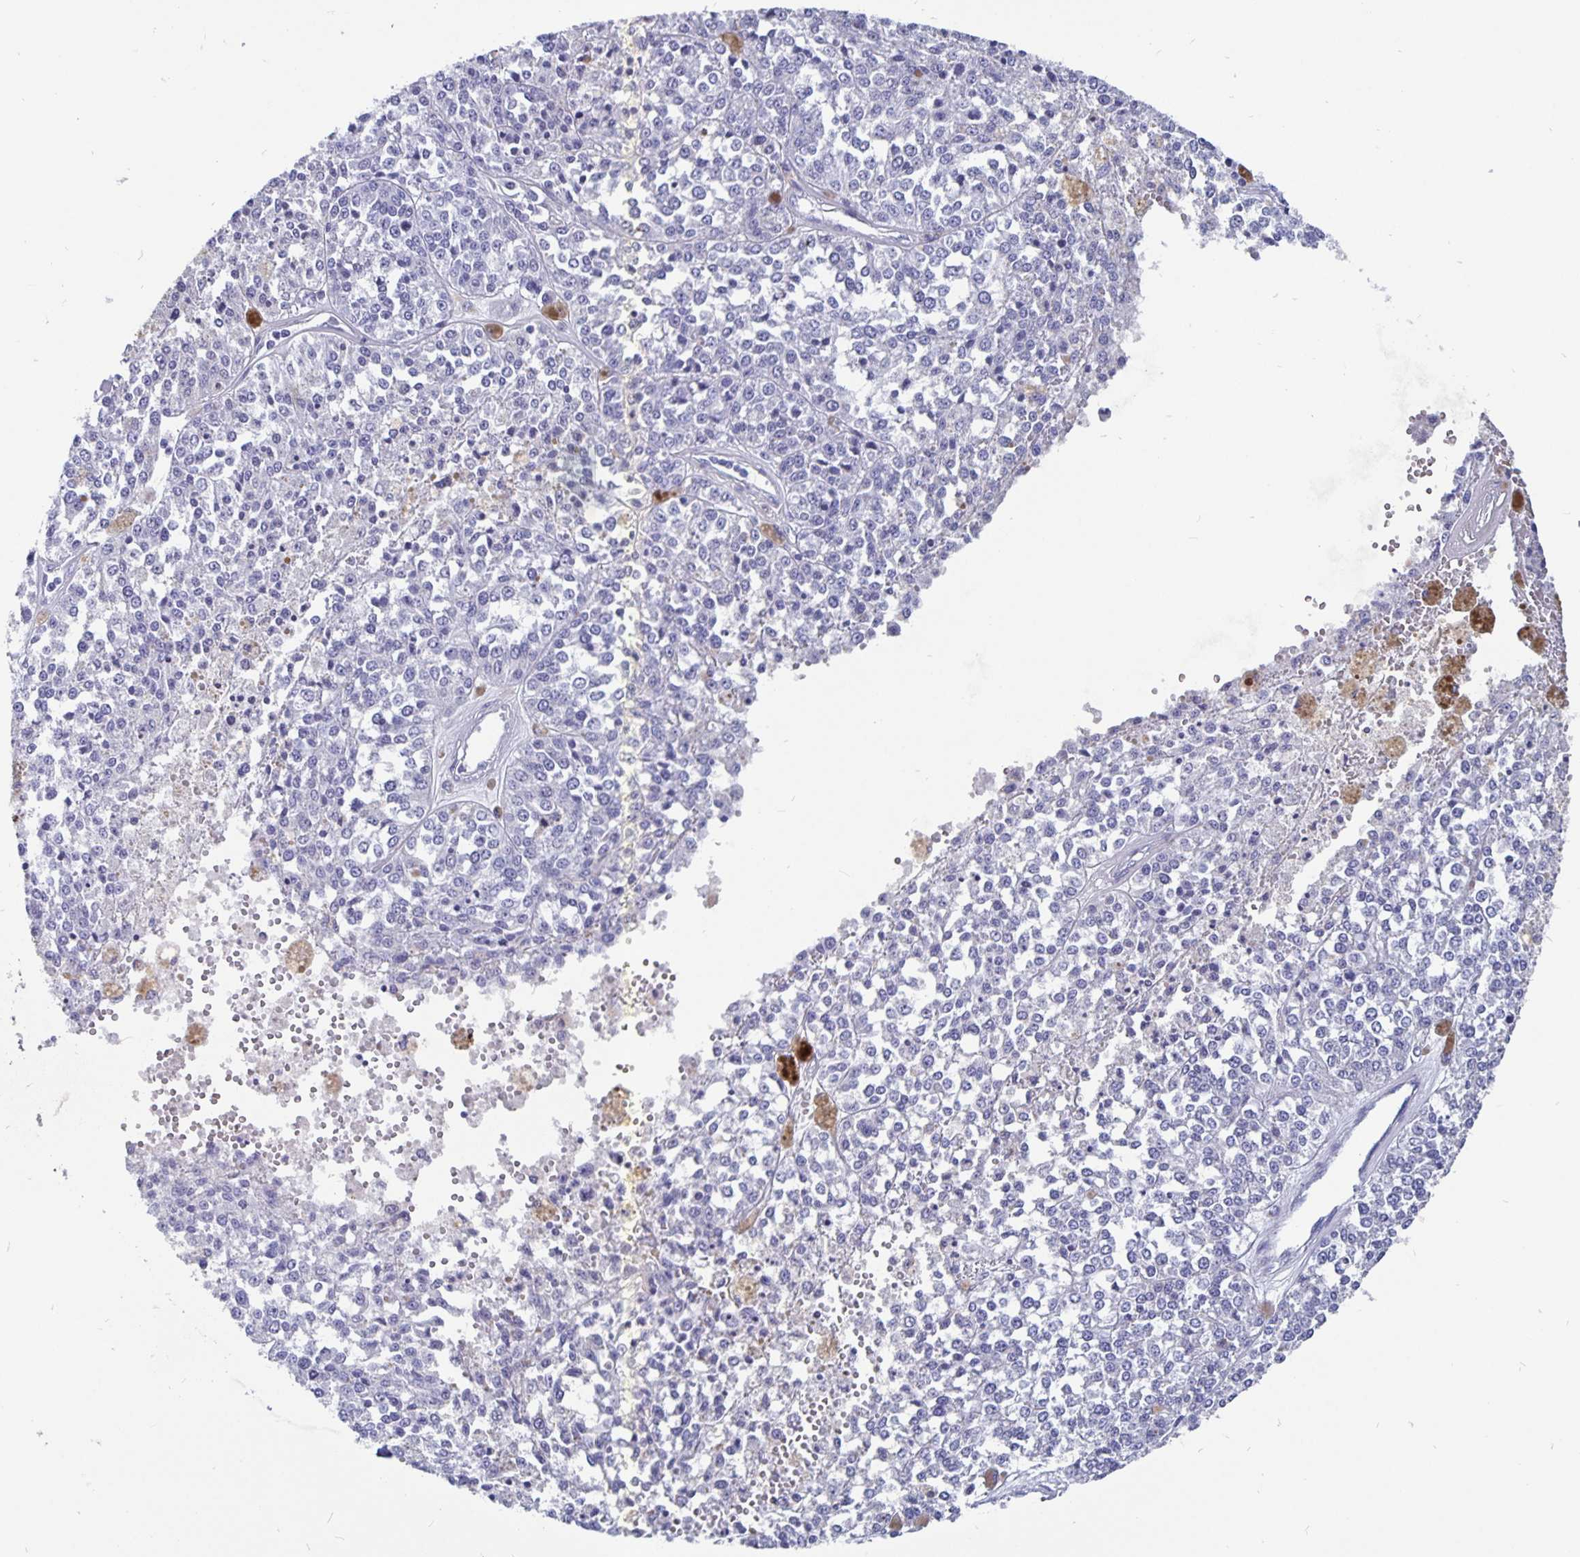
{"staining": {"intensity": "negative", "quantity": "none", "location": "none"}, "tissue": "melanoma", "cell_type": "Tumor cells", "image_type": "cancer", "snomed": [{"axis": "morphology", "description": "Malignant melanoma, Metastatic site"}, {"axis": "topography", "description": "Lymph node"}], "caption": "This is an immunohistochemistry histopathology image of human malignant melanoma (metastatic site). There is no staining in tumor cells.", "gene": "ODF3B", "patient": {"sex": "female", "age": 64}}